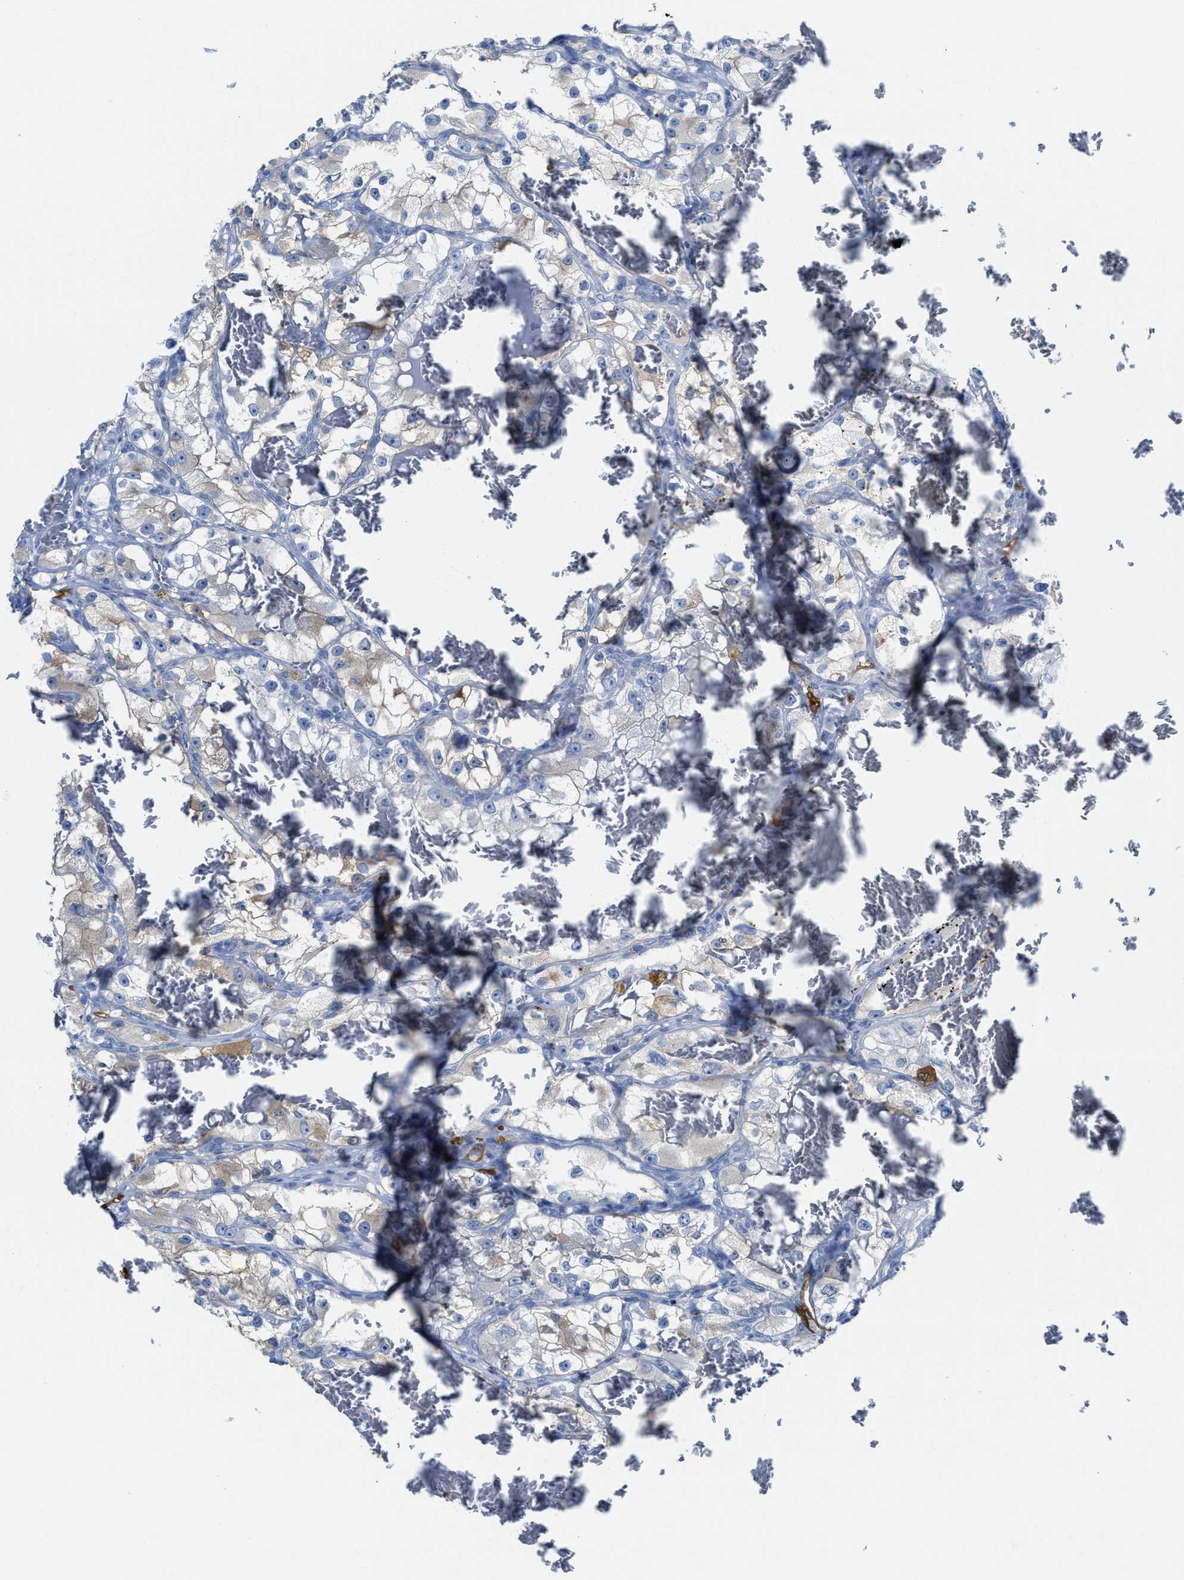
{"staining": {"intensity": "negative", "quantity": "none", "location": "none"}, "tissue": "renal cancer", "cell_type": "Tumor cells", "image_type": "cancer", "snomed": [{"axis": "morphology", "description": "Adenocarcinoma, NOS"}, {"axis": "topography", "description": "Kidney"}], "caption": "An immunohistochemistry photomicrograph of renal adenocarcinoma is shown. There is no staining in tumor cells of renal adenocarcinoma.", "gene": "ASS1", "patient": {"sex": "female", "age": 57}}